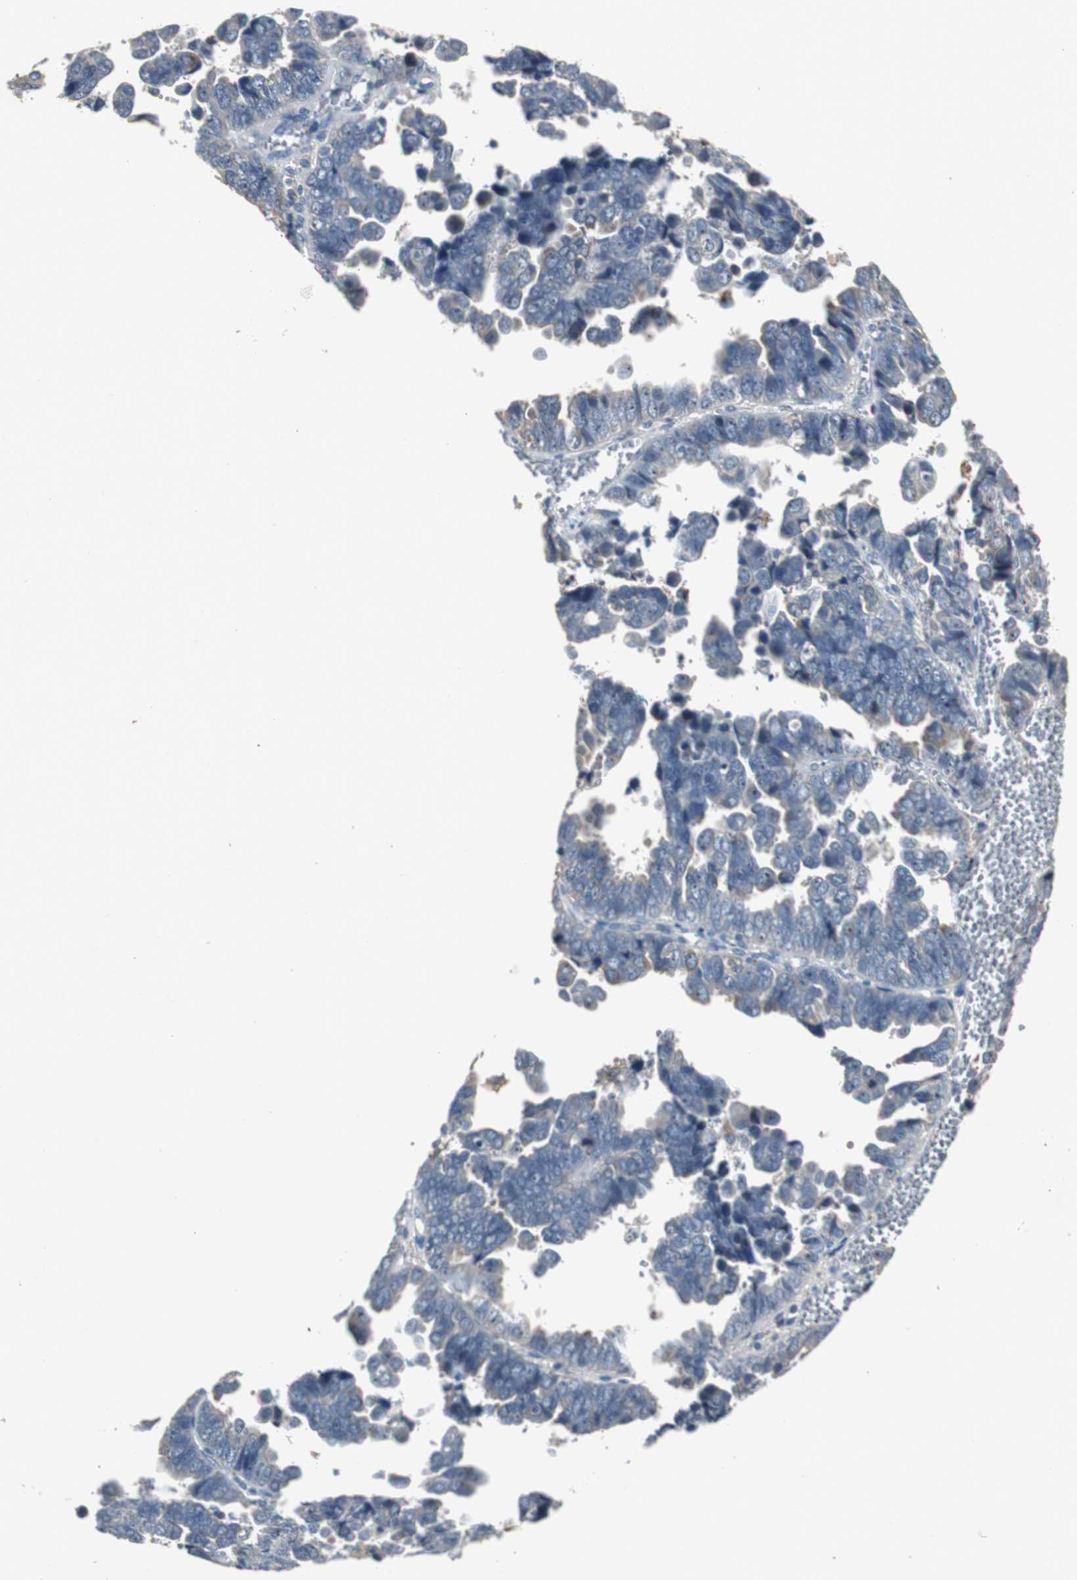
{"staining": {"intensity": "weak", "quantity": "<25%", "location": "cytoplasmic/membranous"}, "tissue": "endometrial cancer", "cell_type": "Tumor cells", "image_type": "cancer", "snomed": [{"axis": "morphology", "description": "Adenocarcinoma, NOS"}, {"axis": "topography", "description": "Endometrium"}], "caption": "Immunohistochemistry of adenocarcinoma (endometrial) displays no expression in tumor cells. (DAB immunohistochemistry (IHC) with hematoxylin counter stain).", "gene": "PCYT1B", "patient": {"sex": "female", "age": 75}}